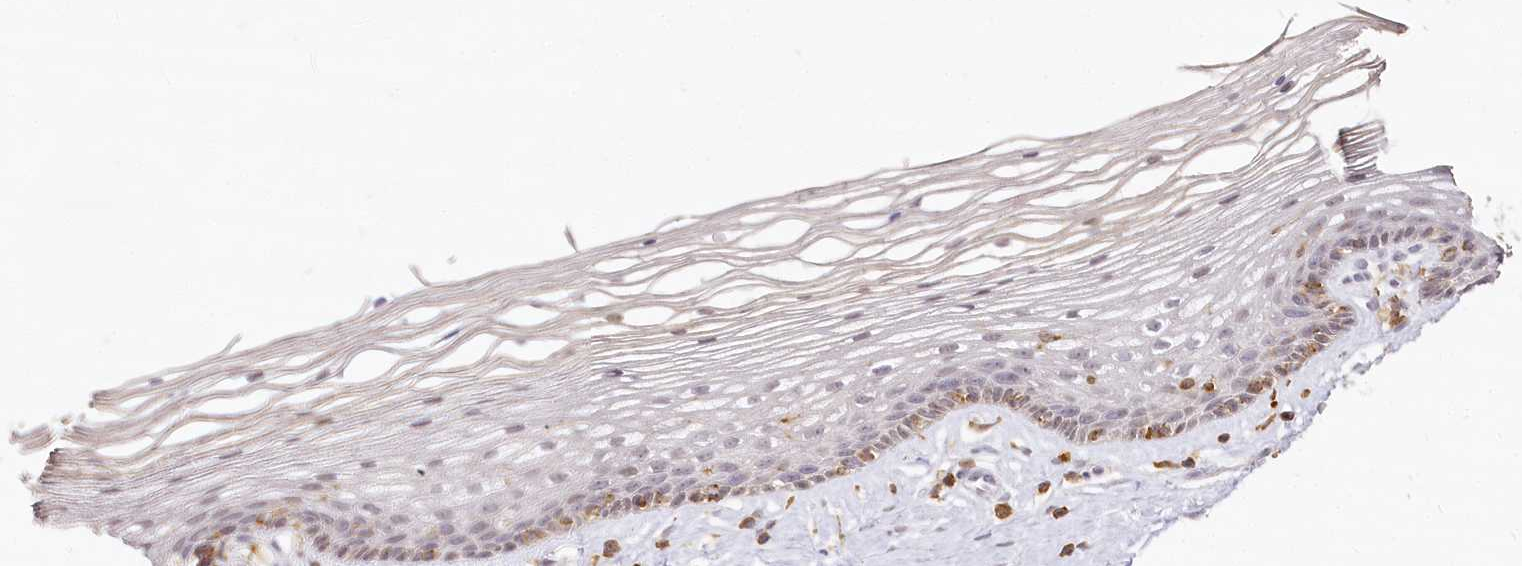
{"staining": {"intensity": "negative", "quantity": "none", "location": "none"}, "tissue": "vagina", "cell_type": "Squamous epithelial cells", "image_type": "normal", "snomed": [{"axis": "morphology", "description": "Normal tissue, NOS"}, {"axis": "topography", "description": "Vagina"}], "caption": "DAB immunohistochemical staining of normal human vagina displays no significant staining in squamous epithelial cells.", "gene": "DOCK2", "patient": {"sex": "female", "age": 46}}